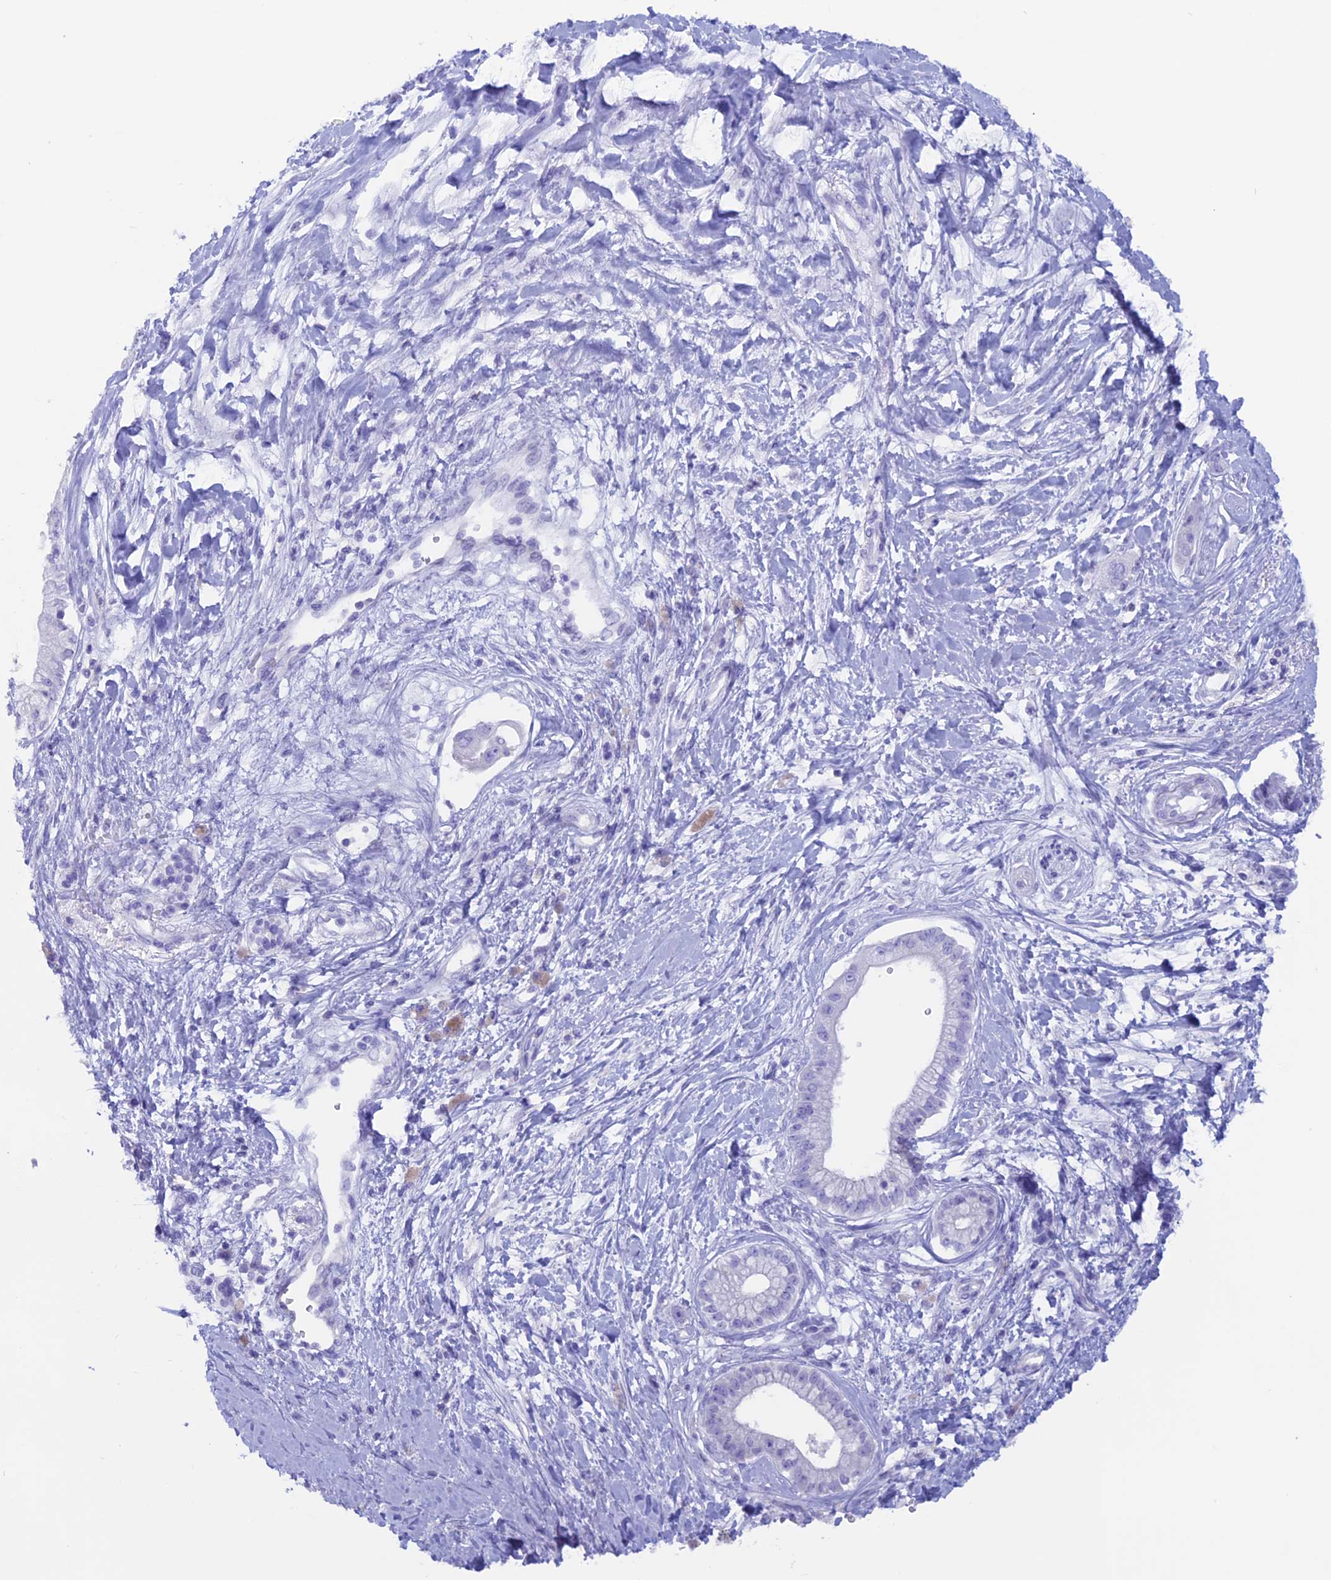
{"staining": {"intensity": "negative", "quantity": "none", "location": "none"}, "tissue": "pancreatic cancer", "cell_type": "Tumor cells", "image_type": "cancer", "snomed": [{"axis": "morphology", "description": "Adenocarcinoma, NOS"}, {"axis": "topography", "description": "Pancreas"}], "caption": "Tumor cells are negative for protein expression in human pancreatic adenocarcinoma. (DAB (3,3'-diaminobenzidine) IHC, high magnification).", "gene": "RP1", "patient": {"sex": "male", "age": 68}}